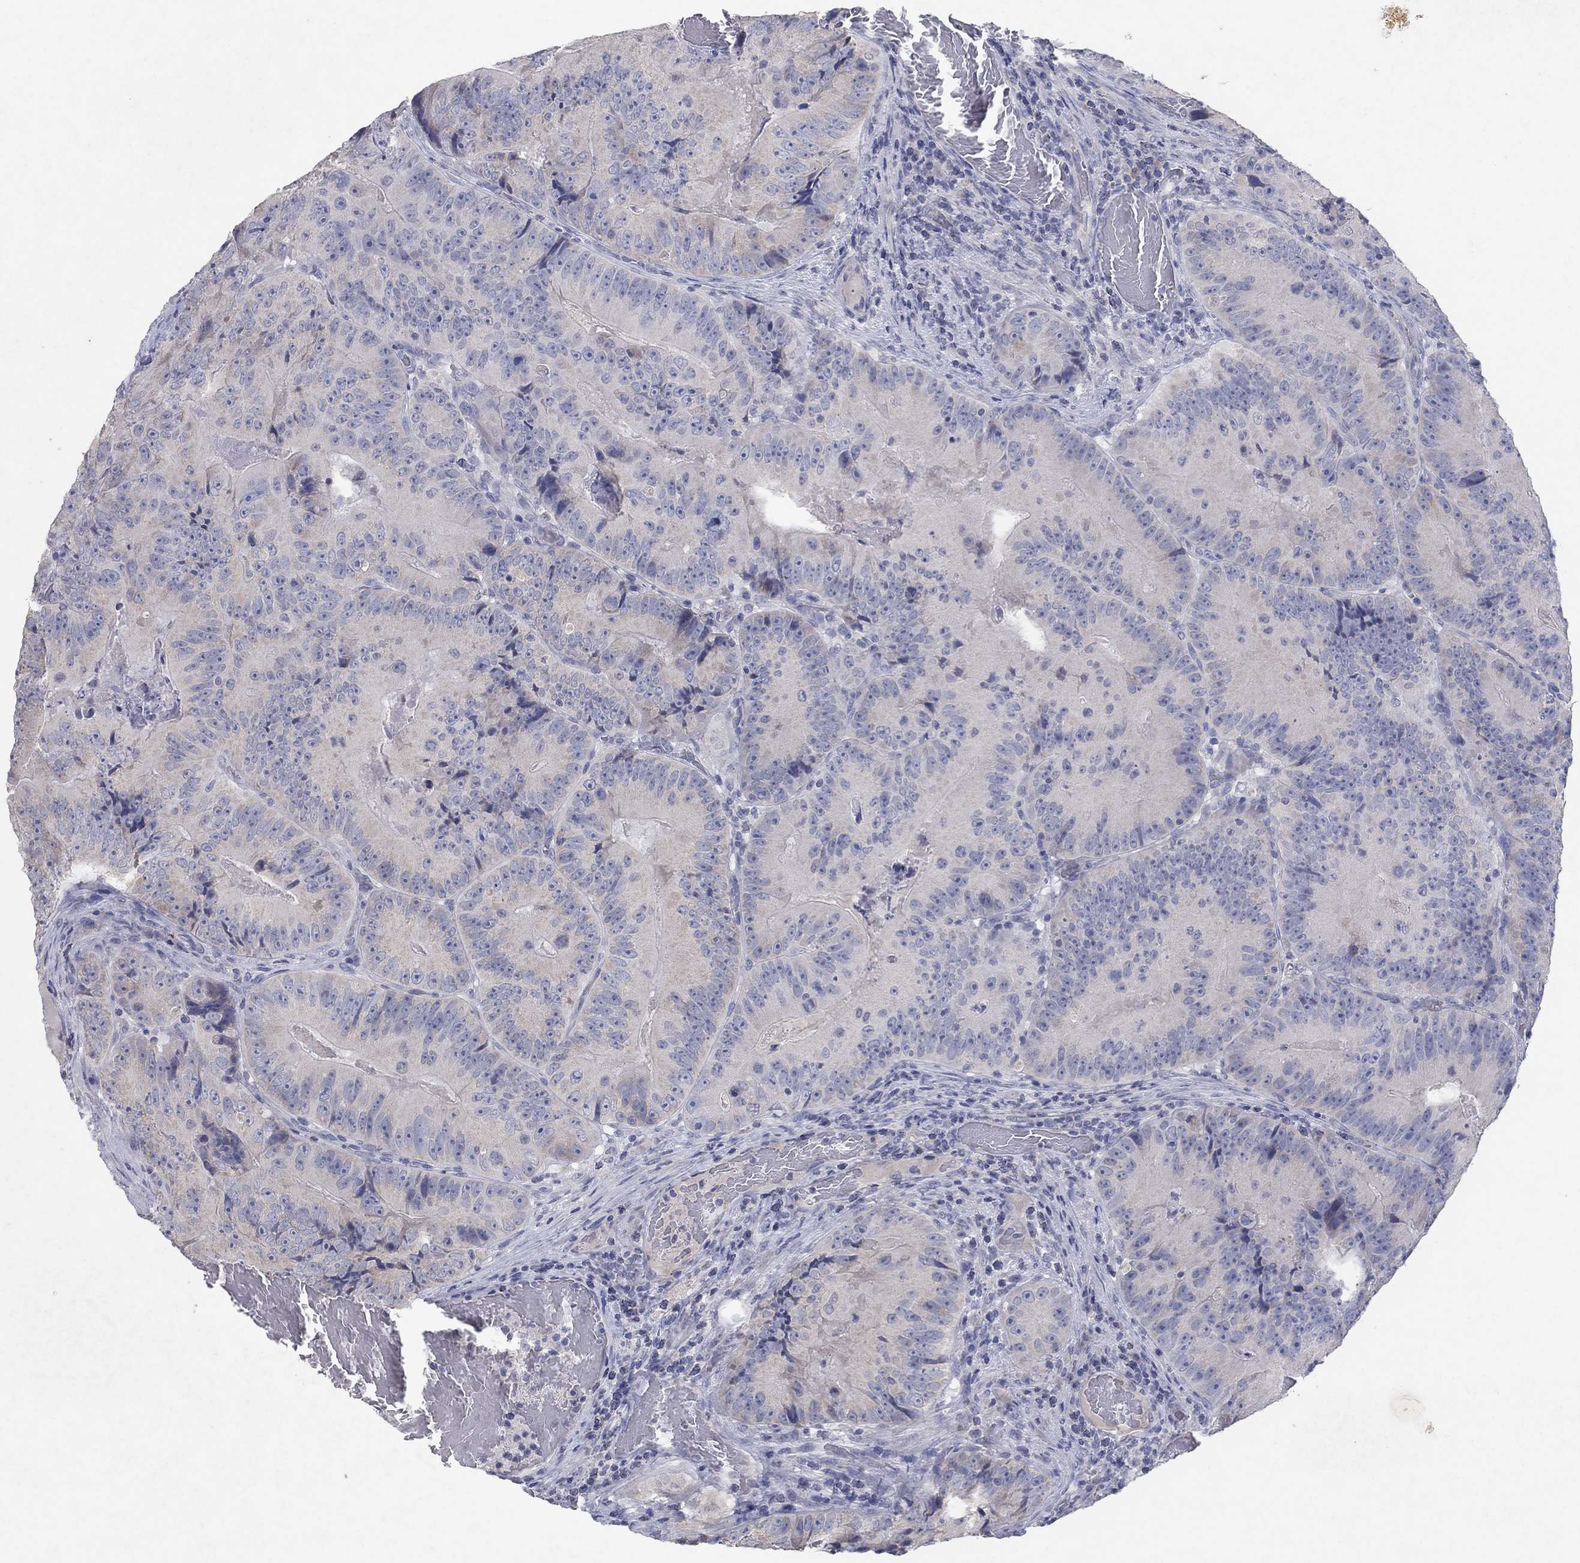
{"staining": {"intensity": "negative", "quantity": "none", "location": "none"}, "tissue": "colorectal cancer", "cell_type": "Tumor cells", "image_type": "cancer", "snomed": [{"axis": "morphology", "description": "Adenocarcinoma, NOS"}, {"axis": "topography", "description": "Colon"}], "caption": "This is an IHC micrograph of human colorectal cancer (adenocarcinoma). There is no staining in tumor cells.", "gene": "KRT40", "patient": {"sex": "female", "age": 86}}